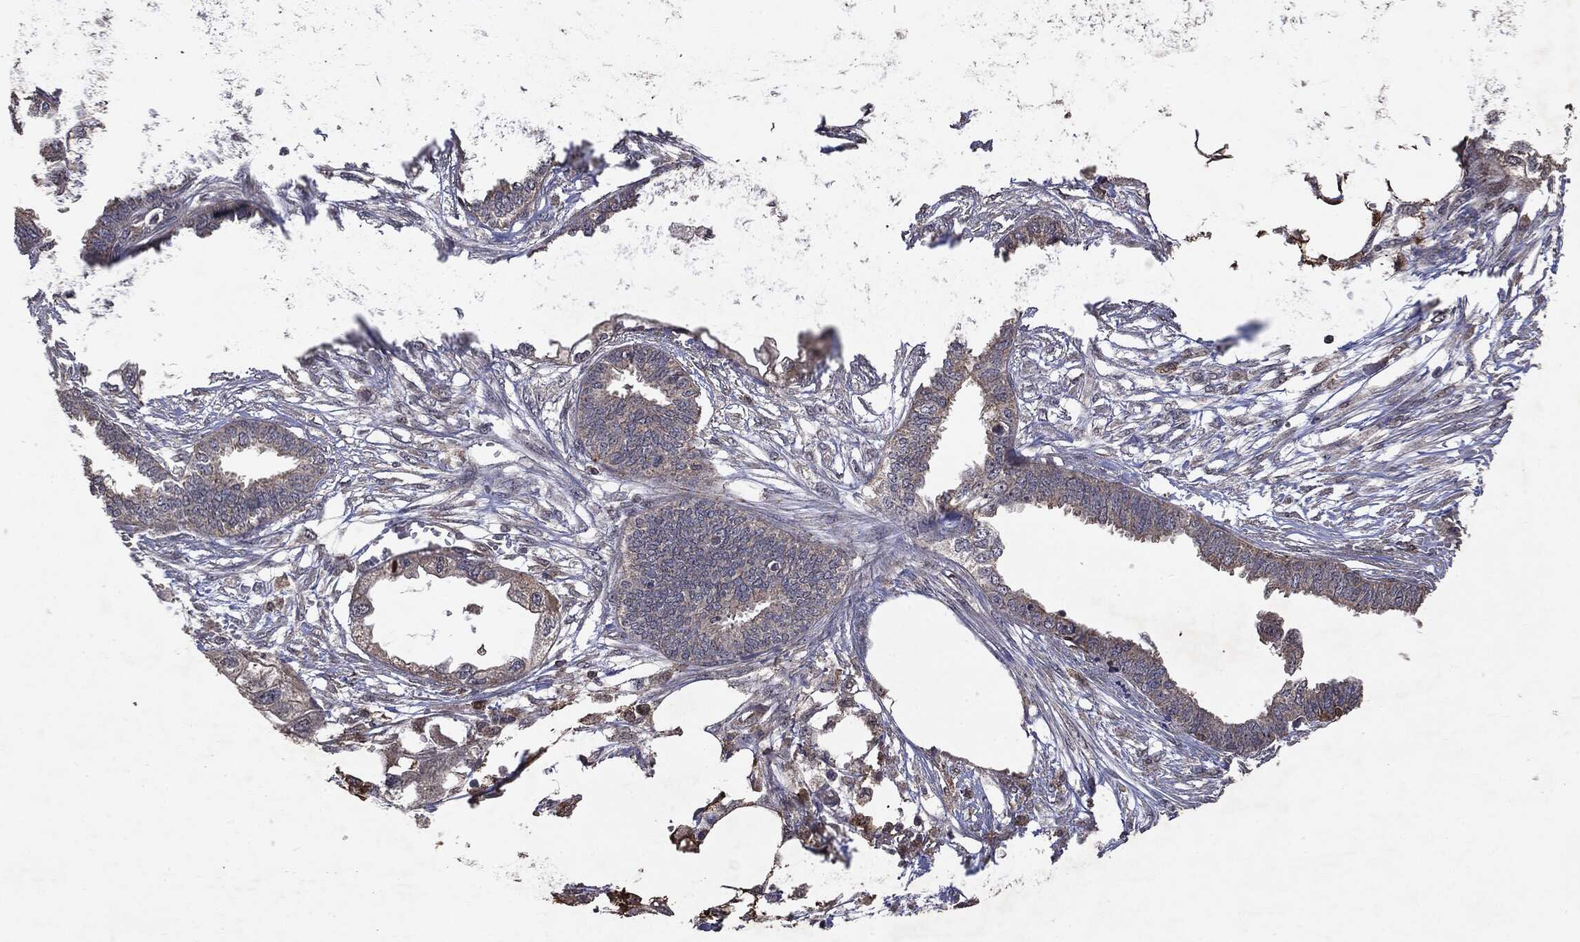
{"staining": {"intensity": "negative", "quantity": "none", "location": "none"}, "tissue": "endometrial cancer", "cell_type": "Tumor cells", "image_type": "cancer", "snomed": [{"axis": "morphology", "description": "Adenocarcinoma, NOS"}, {"axis": "morphology", "description": "Adenocarcinoma, metastatic, NOS"}, {"axis": "topography", "description": "Adipose tissue"}, {"axis": "topography", "description": "Endometrium"}], "caption": "An image of metastatic adenocarcinoma (endometrial) stained for a protein shows no brown staining in tumor cells.", "gene": "PTEN", "patient": {"sex": "female", "age": 67}}